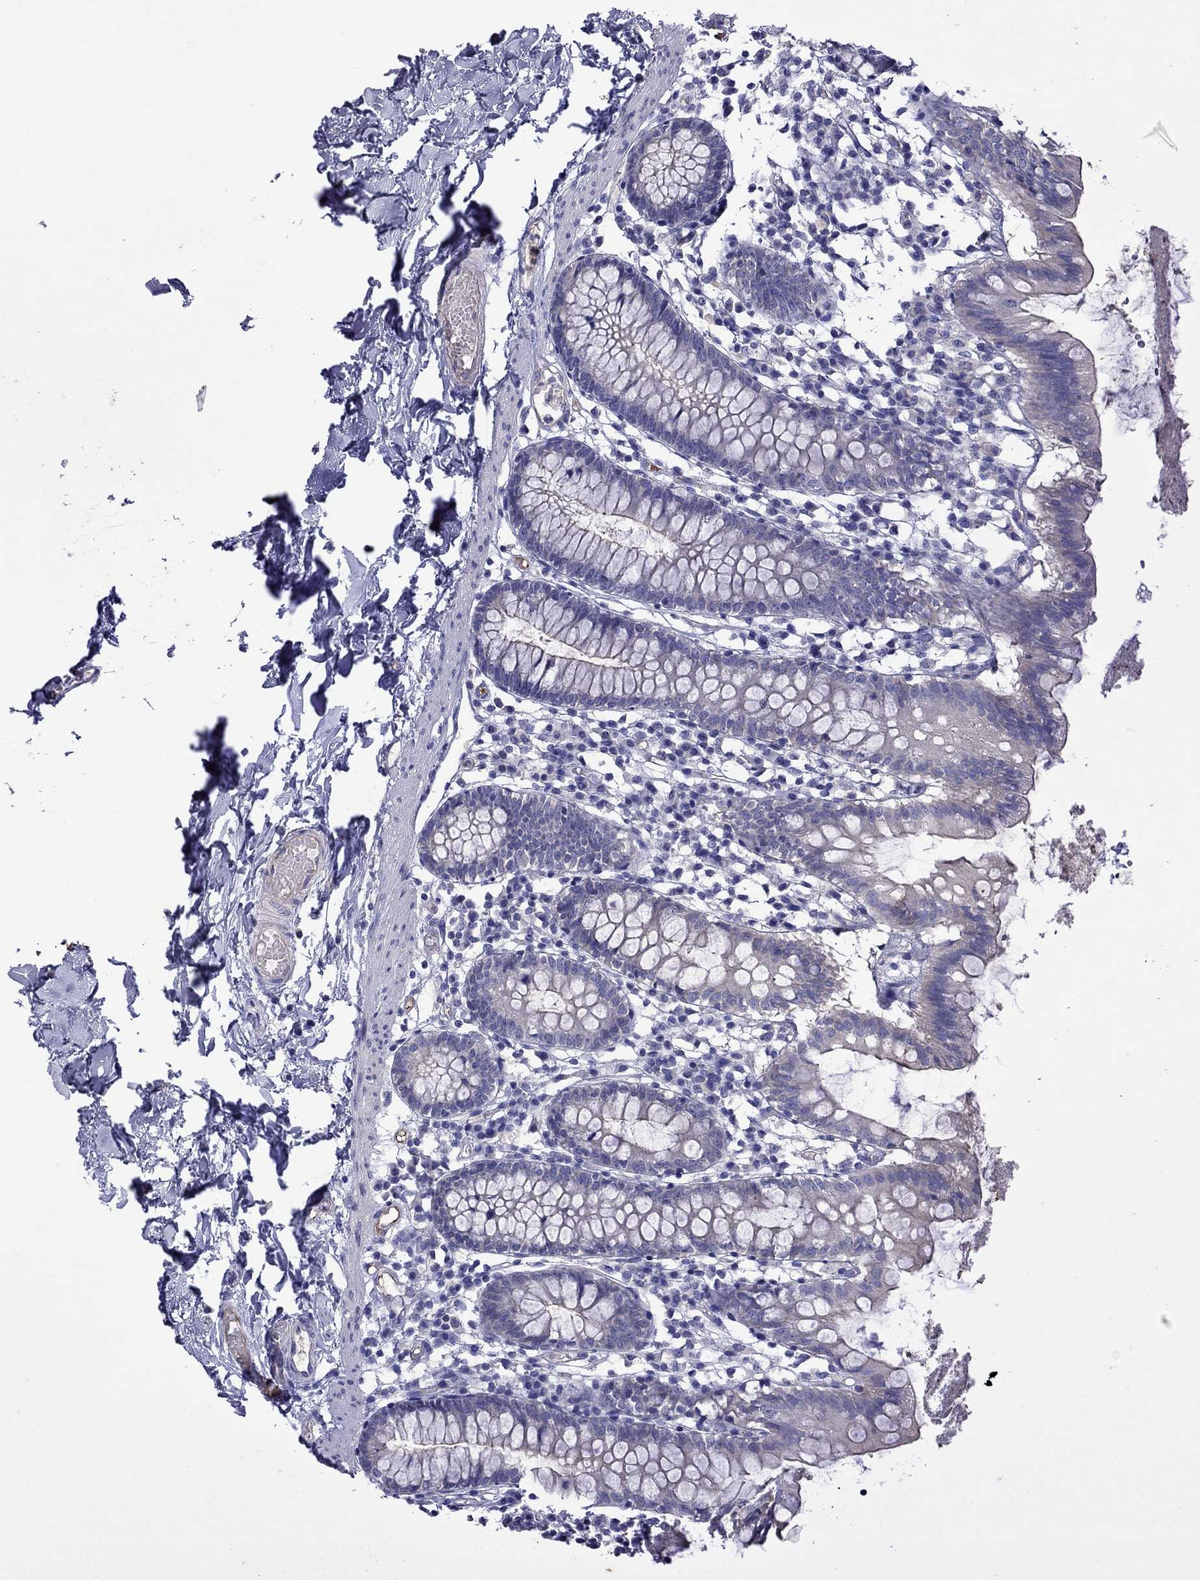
{"staining": {"intensity": "negative", "quantity": "none", "location": "none"}, "tissue": "small intestine", "cell_type": "Glandular cells", "image_type": "normal", "snomed": [{"axis": "morphology", "description": "Normal tissue, NOS"}, {"axis": "topography", "description": "Small intestine"}], "caption": "Glandular cells are negative for protein expression in normal human small intestine. The staining was performed using DAB to visualize the protein expression in brown, while the nuclei were stained in blue with hematoxylin (Magnification: 20x).", "gene": "STAR", "patient": {"sex": "female", "age": 90}}